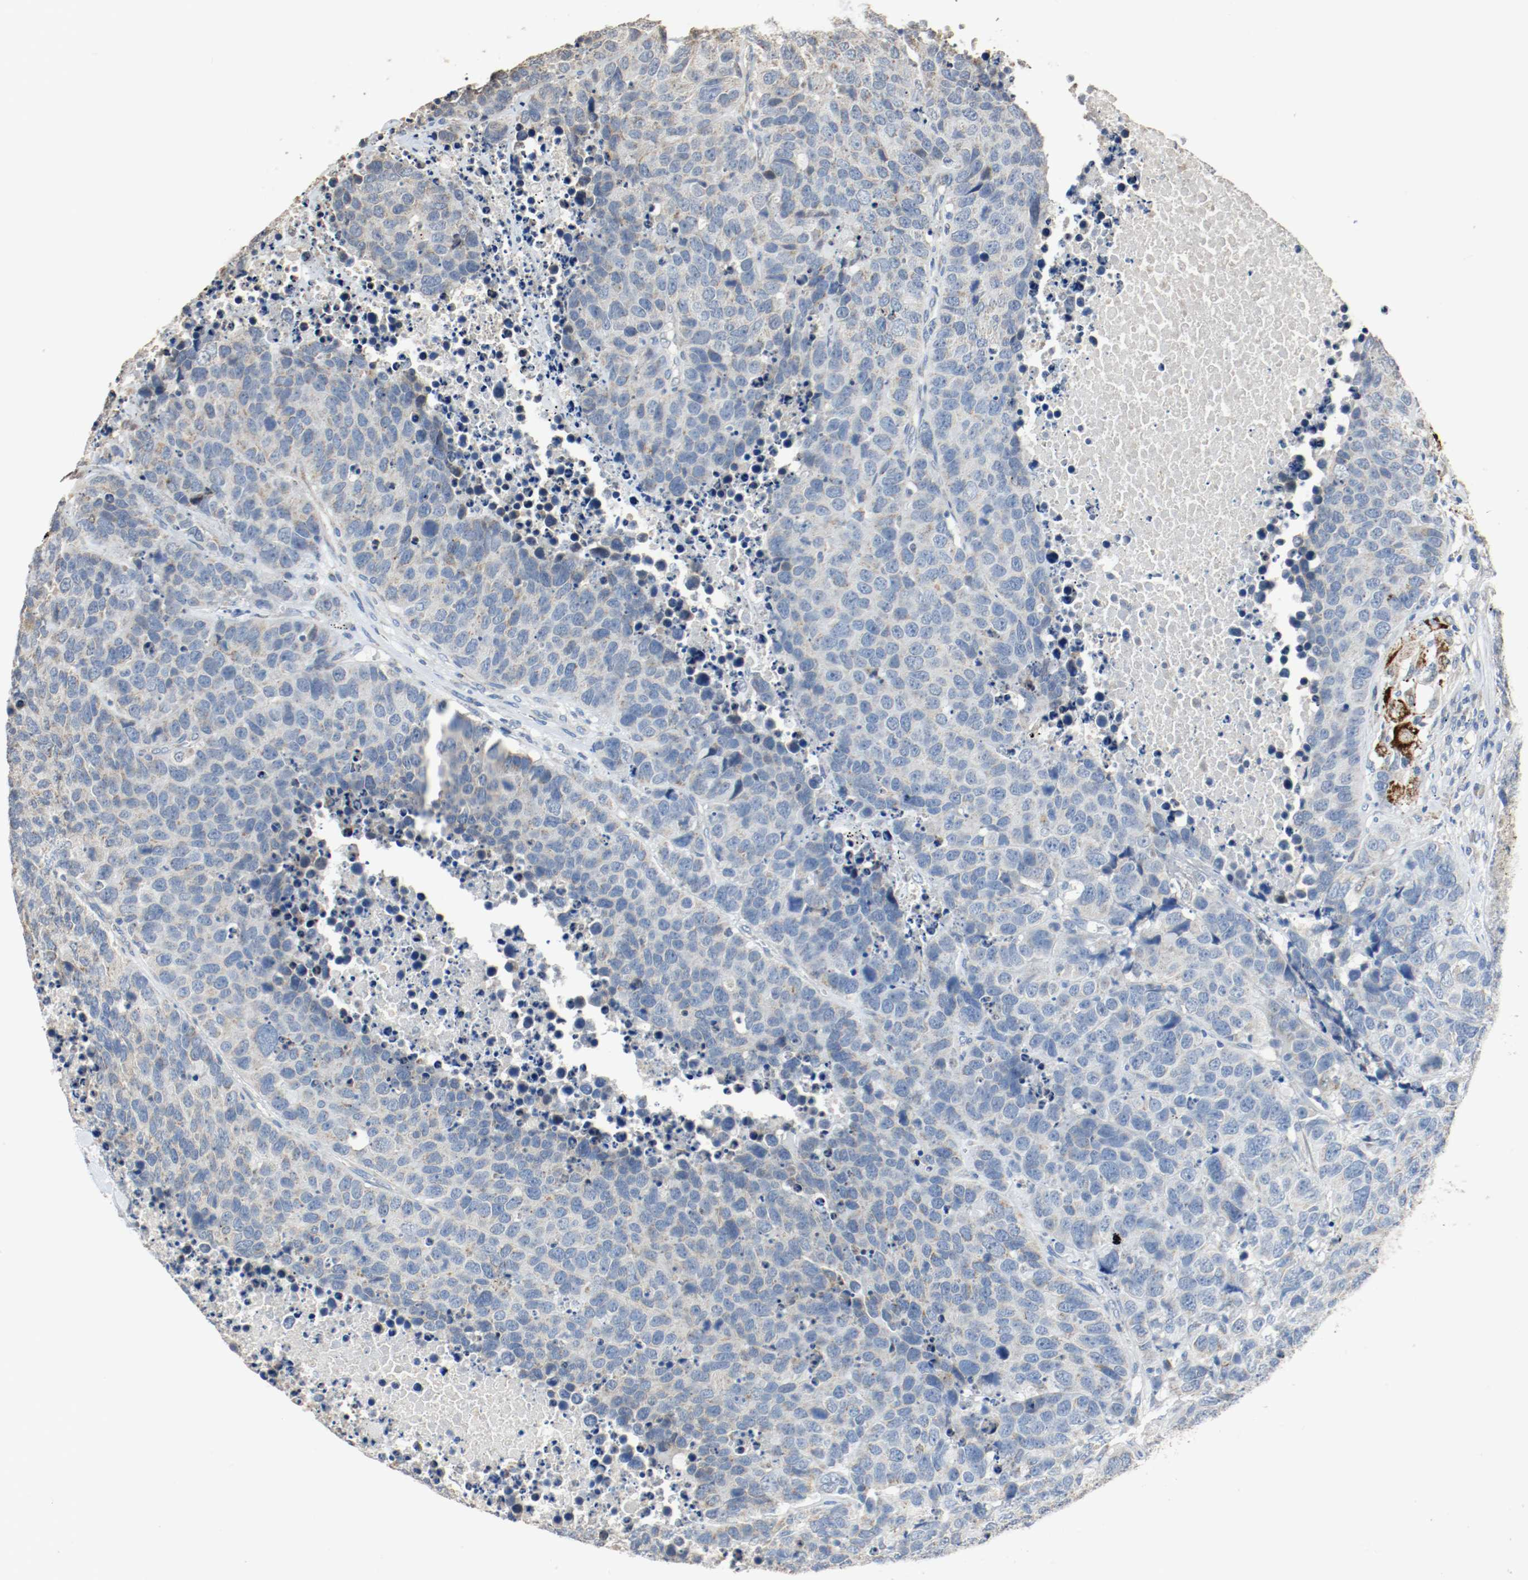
{"staining": {"intensity": "moderate", "quantity": "<25%", "location": "cytoplasmic/membranous"}, "tissue": "carcinoid", "cell_type": "Tumor cells", "image_type": "cancer", "snomed": [{"axis": "morphology", "description": "Carcinoid, malignant, NOS"}, {"axis": "topography", "description": "Lung"}], "caption": "Immunohistochemistry (IHC) staining of carcinoid, which reveals low levels of moderate cytoplasmic/membranous staining in approximately <25% of tumor cells indicating moderate cytoplasmic/membranous protein staining. The staining was performed using DAB (brown) for protein detection and nuclei were counterstained in hematoxylin (blue).", "gene": "ALDH4A1", "patient": {"sex": "male", "age": 60}}